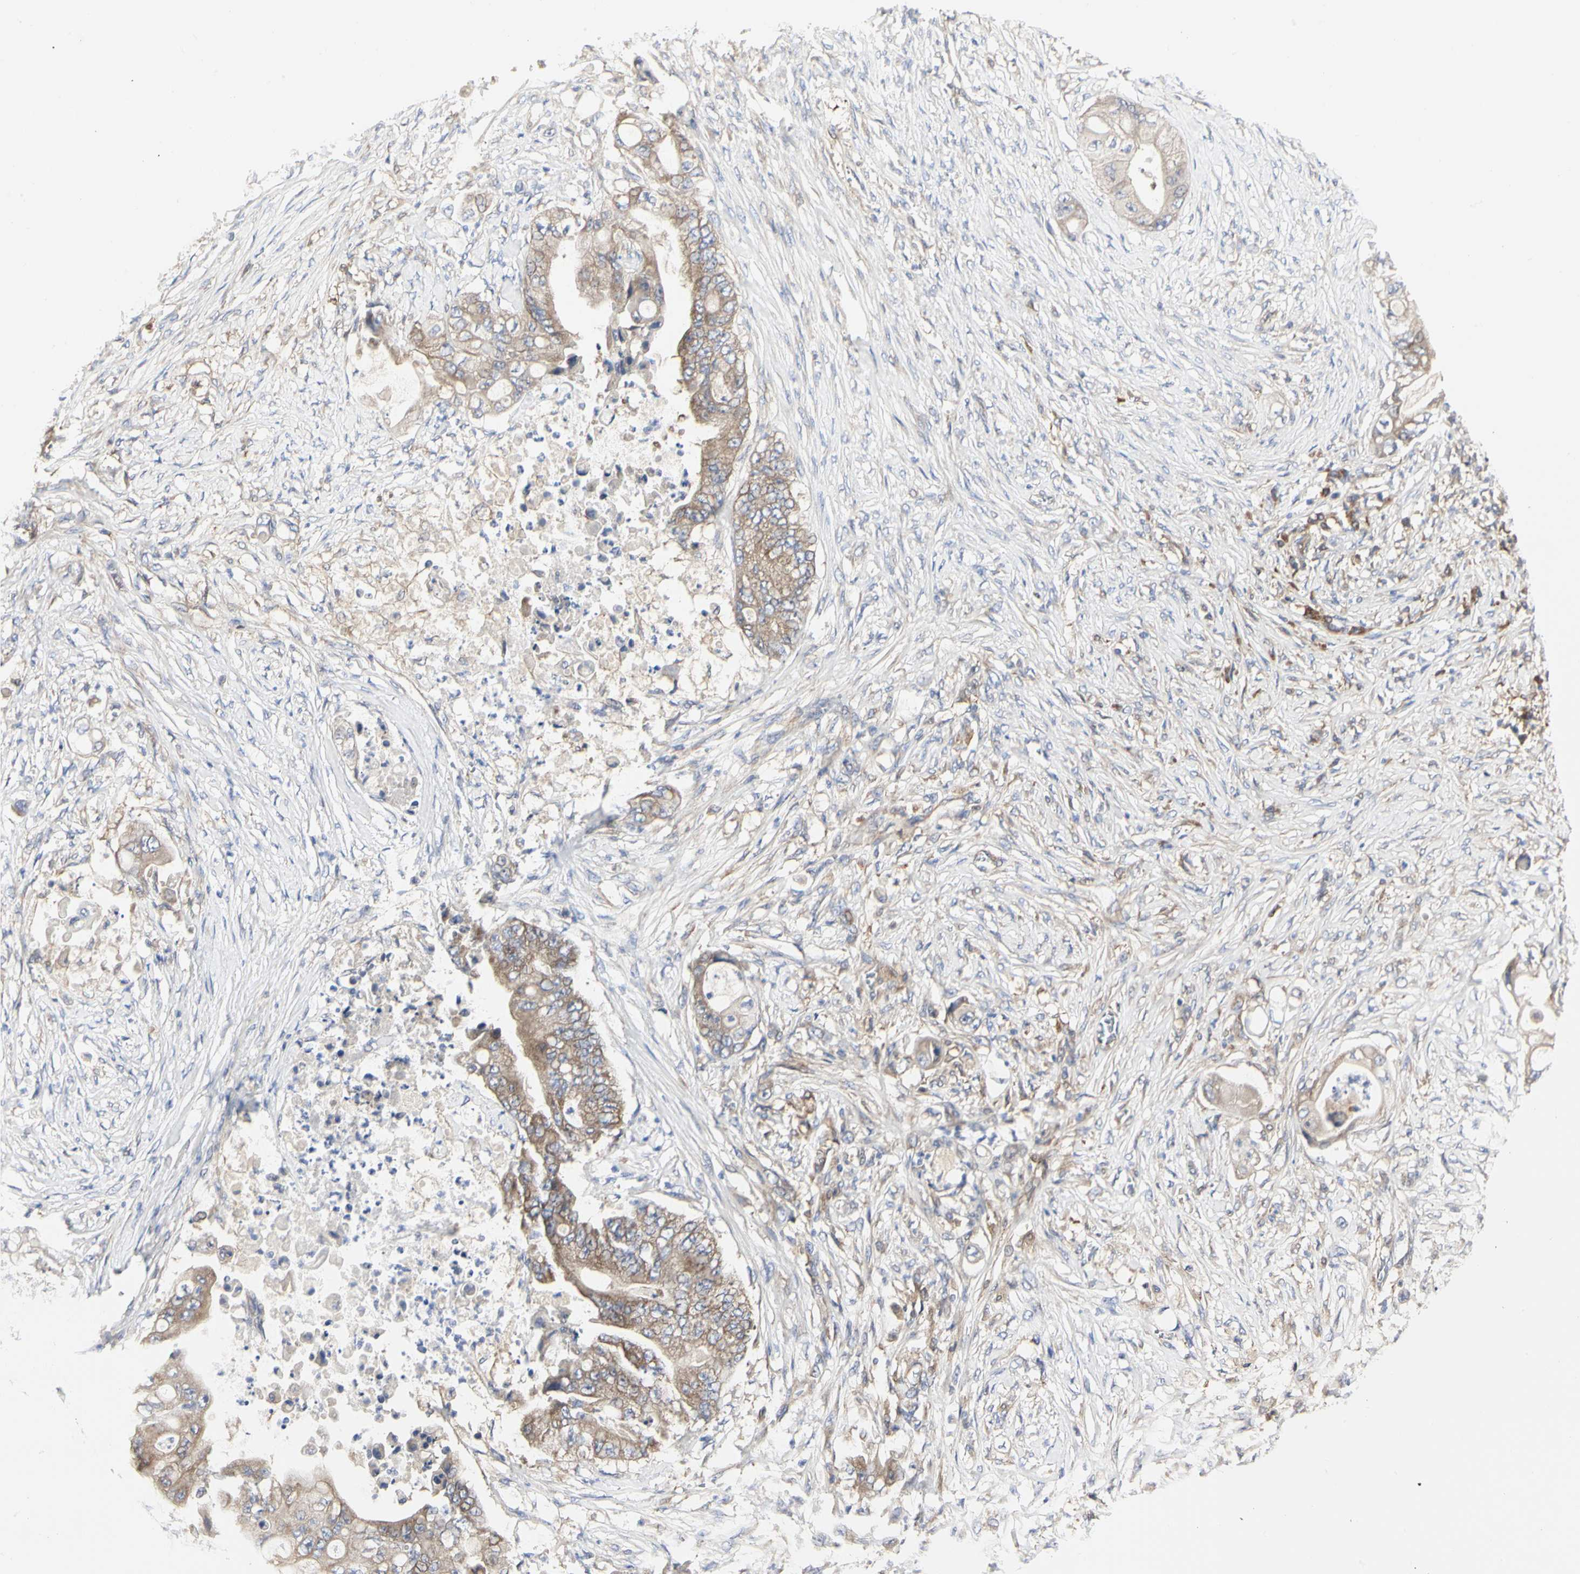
{"staining": {"intensity": "moderate", "quantity": ">75%", "location": "cytoplasmic/membranous"}, "tissue": "stomach cancer", "cell_type": "Tumor cells", "image_type": "cancer", "snomed": [{"axis": "morphology", "description": "Adenocarcinoma, NOS"}, {"axis": "topography", "description": "Stomach"}], "caption": "Immunohistochemistry (IHC) (DAB (3,3'-diaminobenzidine)) staining of human stomach cancer displays moderate cytoplasmic/membranous protein staining in approximately >75% of tumor cells.", "gene": "C3orf52", "patient": {"sex": "female", "age": 73}}